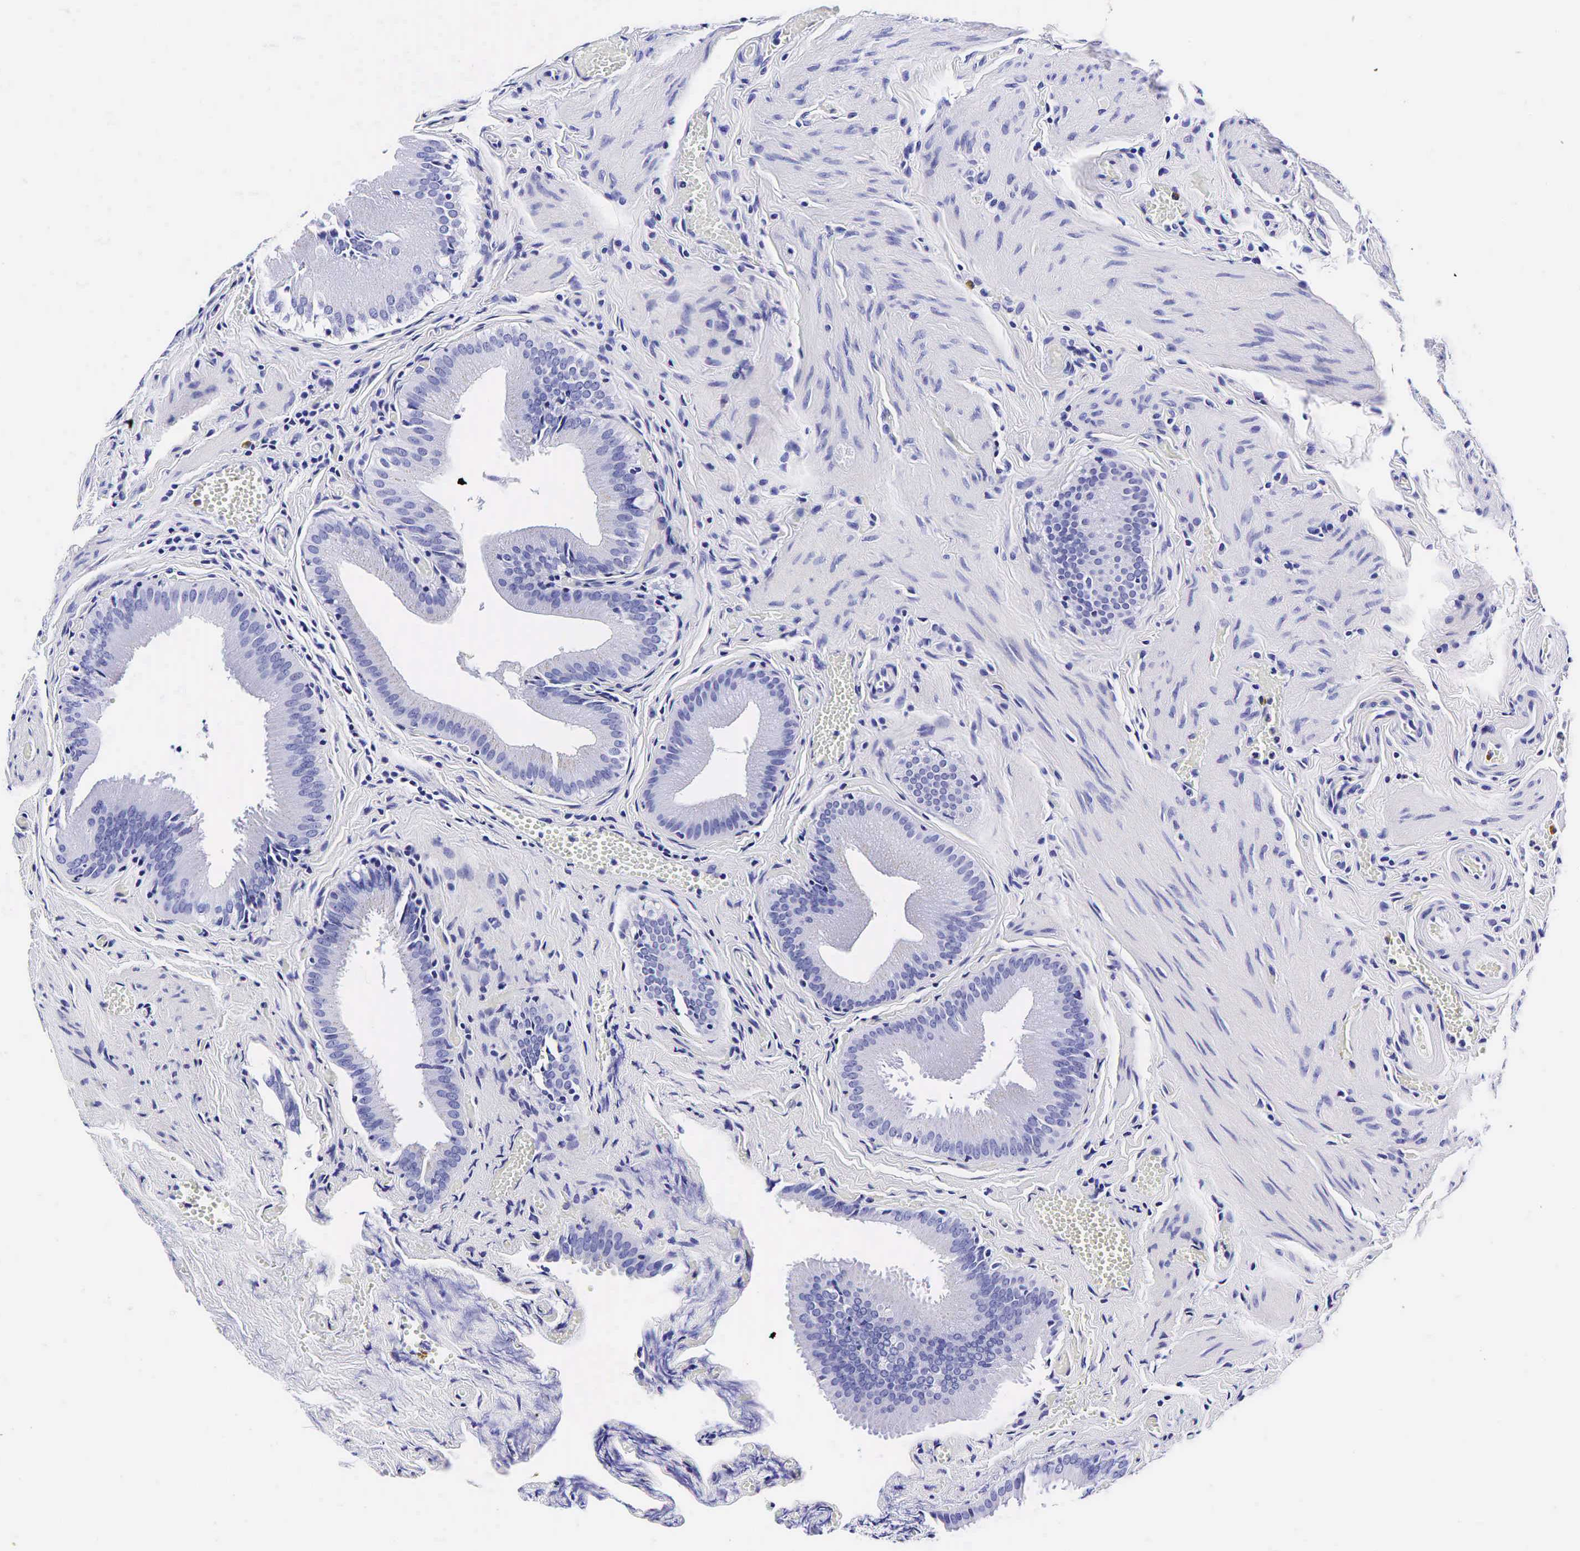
{"staining": {"intensity": "negative", "quantity": "none", "location": "none"}, "tissue": "gallbladder", "cell_type": "Glandular cells", "image_type": "normal", "snomed": [{"axis": "morphology", "description": "Normal tissue, NOS"}, {"axis": "topography", "description": "Gallbladder"}], "caption": "Immunohistochemistry of normal human gallbladder displays no expression in glandular cells.", "gene": "GCG", "patient": {"sex": "female", "age": 44}}